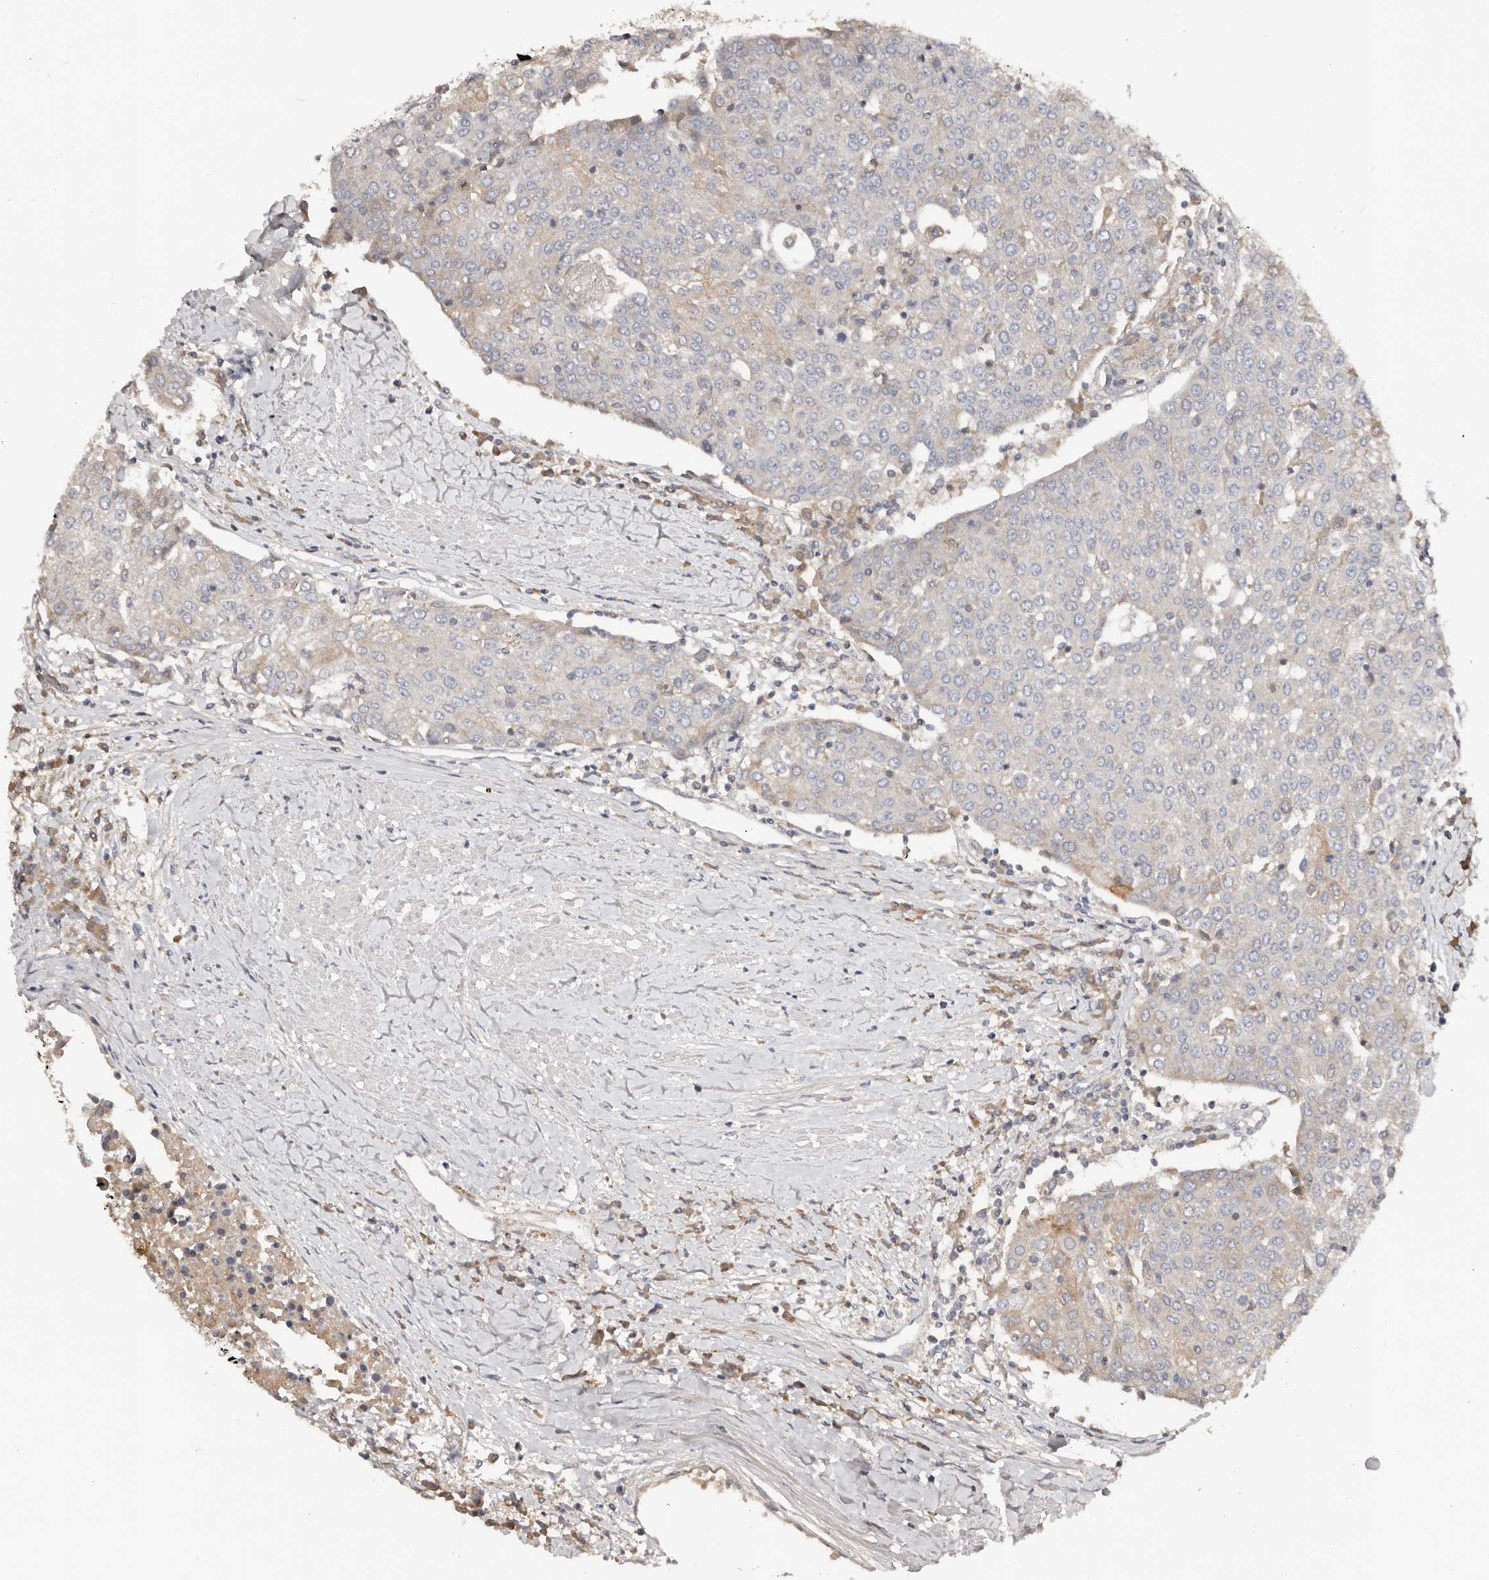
{"staining": {"intensity": "moderate", "quantity": "<25%", "location": "cytoplasmic/membranous"}, "tissue": "urothelial cancer", "cell_type": "Tumor cells", "image_type": "cancer", "snomed": [{"axis": "morphology", "description": "Urothelial carcinoma, High grade"}, {"axis": "topography", "description": "Urinary bladder"}], "caption": "Immunohistochemical staining of human urothelial cancer shows low levels of moderate cytoplasmic/membranous protein expression in about <25% of tumor cells.", "gene": "SLC39A2", "patient": {"sex": "female", "age": 85}}